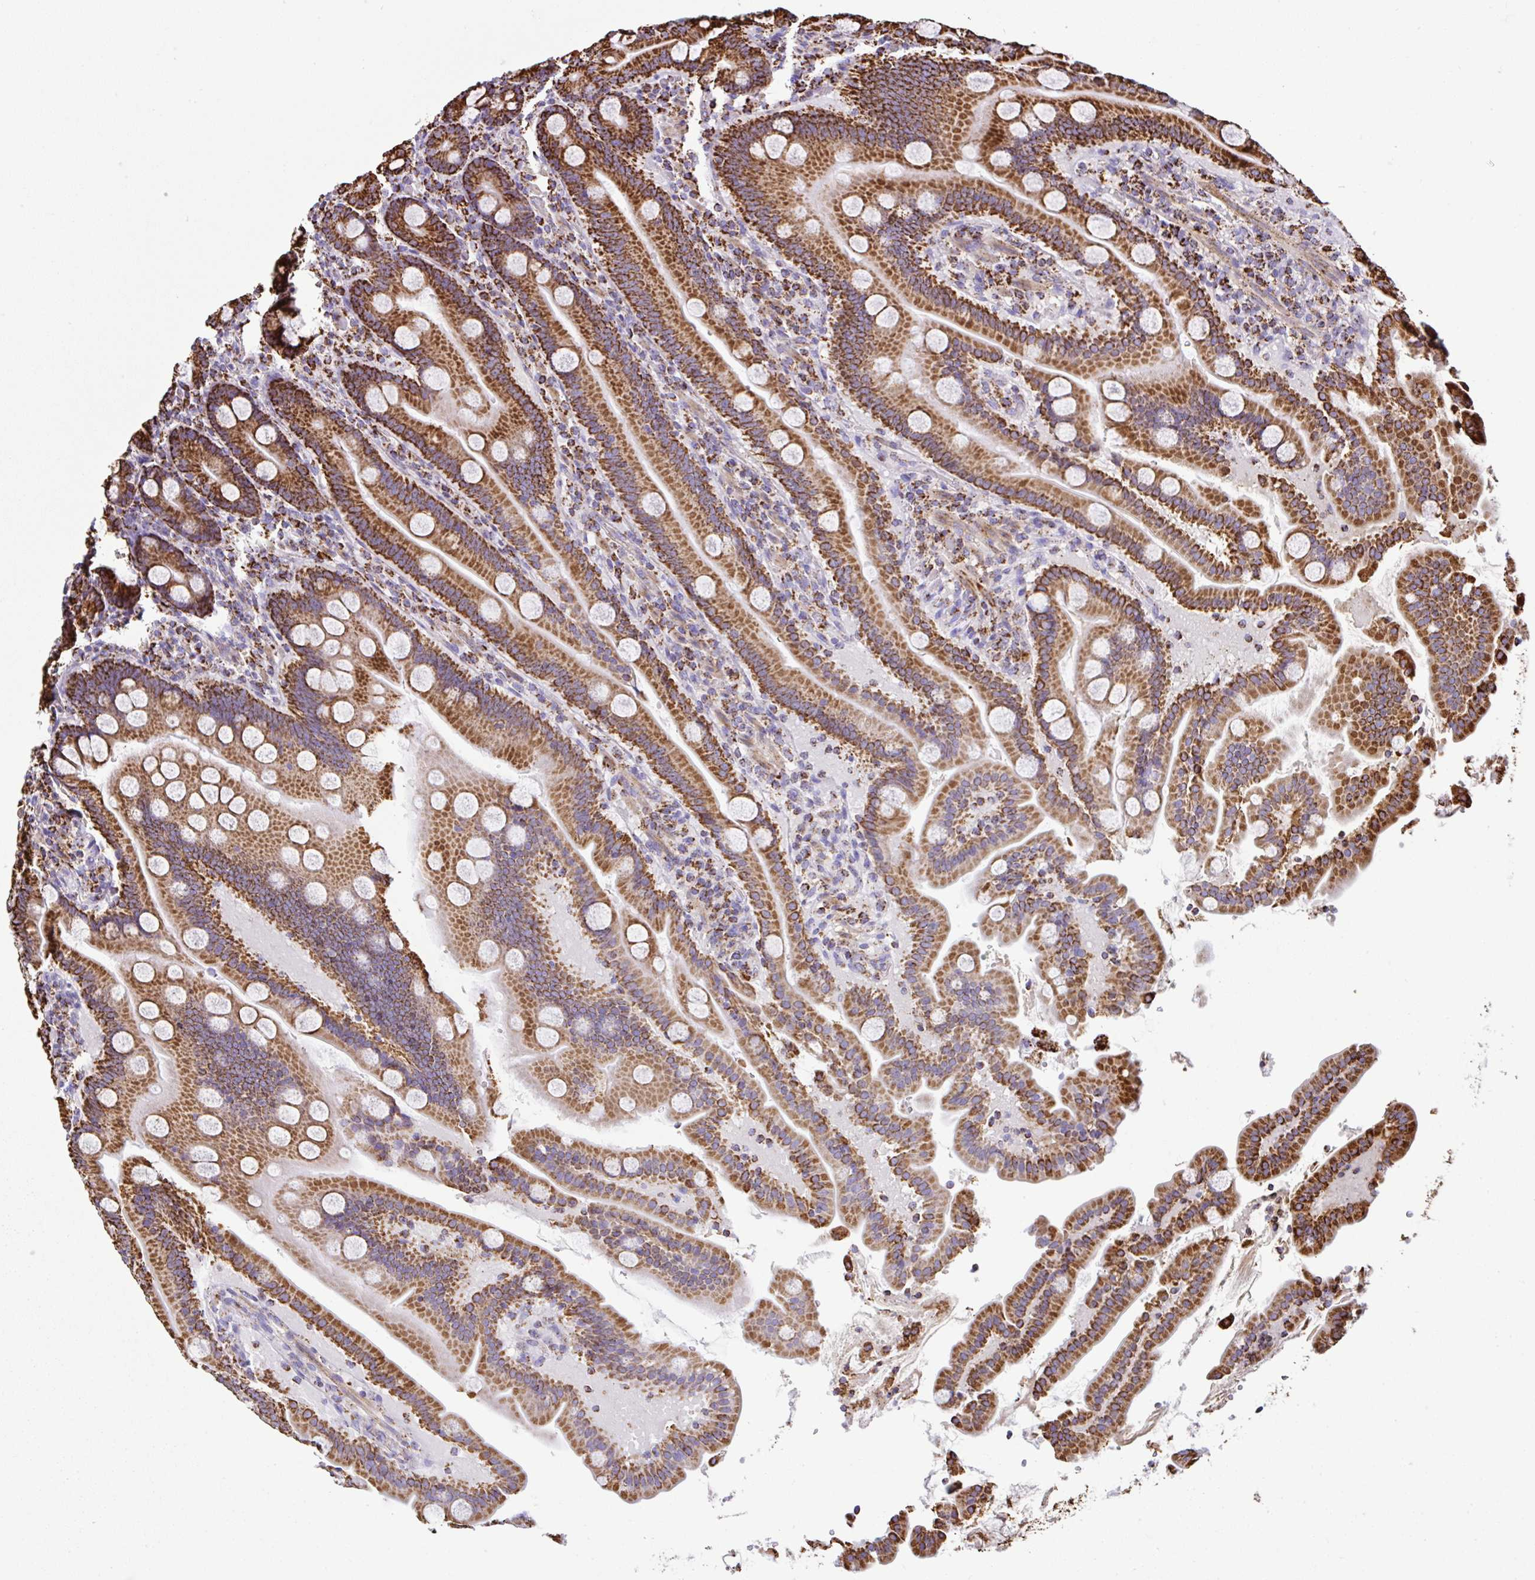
{"staining": {"intensity": "strong", "quantity": ">75%", "location": "cytoplasmic/membranous"}, "tissue": "duodenum", "cell_type": "Glandular cells", "image_type": "normal", "snomed": [{"axis": "morphology", "description": "Normal tissue, NOS"}, {"axis": "topography", "description": "Duodenum"}], "caption": "Immunohistochemistry of benign duodenum demonstrates high levels of strong cytoplasmic/membranous expression in approximately >75% of glandular cells.", "gene": "ANKRD33B", "patient": {"sex": "male", "age": 55}}